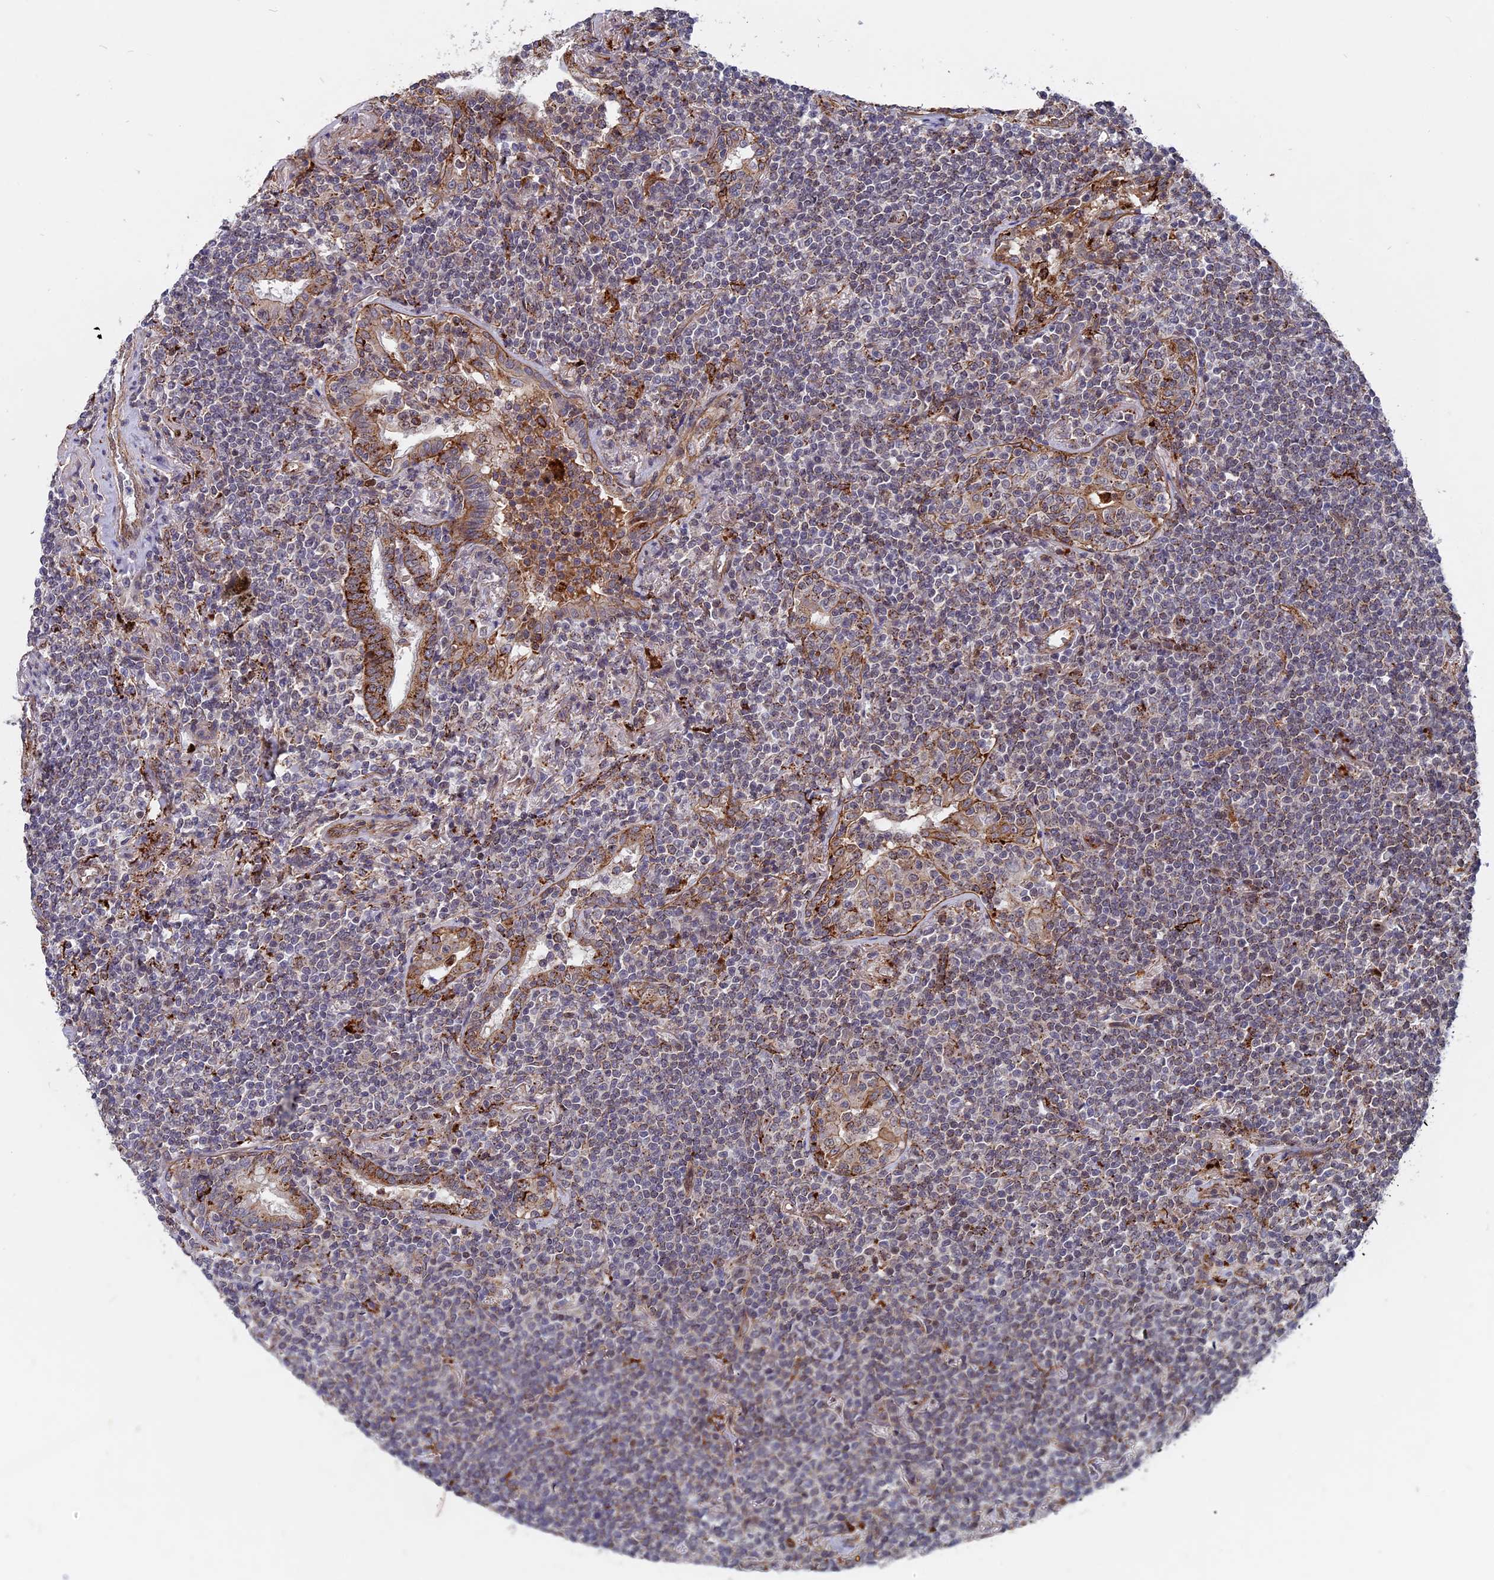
{"staining": {"intensity": "weak", "quantity": "<25%", "location": "nuclear"}, "tissue": "lymphoma", "cell_type": "Tumor cells", "image_type": "cancer", "snomed": [{"axis": "morphology", "description": "Malignant lymphoma, non-Hodgkin's type, Low grade"}, {"axis": "topography", "description": "Lung"}], "caption": "Lymphoma stained for a protein using IHC shows no positivity tumor cells.", "gene": "NOSIP", "patient": {"sex": "female", "age": 71}}